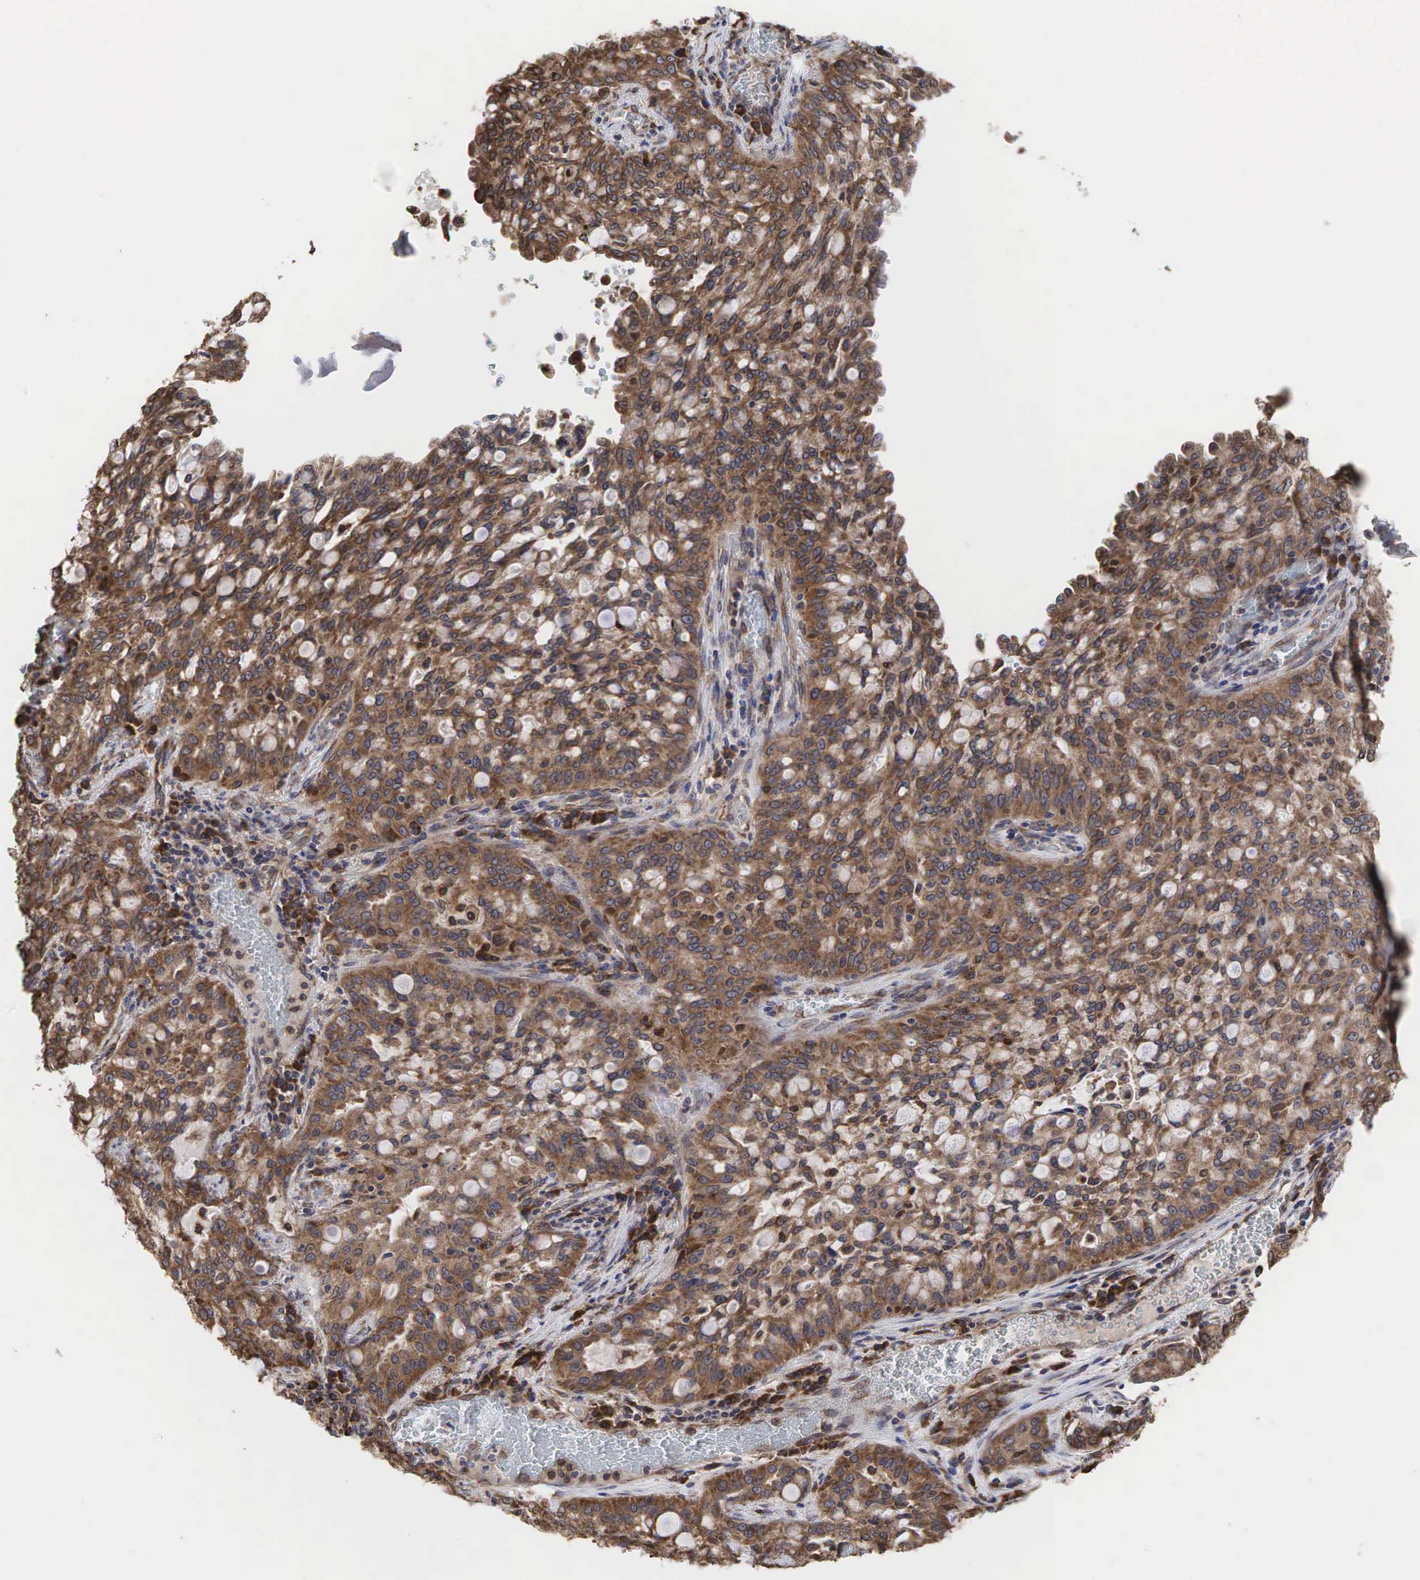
{"staining": {"intensity": "moderate", "quantity": ">75%", "location": "cytoplasmic/membranous"}, "tissue": "lung cancer", "cell_type": "Tumor cells", "image_type": "cancer", "snomed": [{"axis": "morphology", "description": "Adenocarcinoma, NOS"}, {"axis": "topography", "description": "Lung"}], "caption": "About >75% of tumor cells in adenocarcinoma (lung) demonstrate moderate cytoplasmic/membranous protein positivity as visualized by brown immunohistochemical staining.", "gene": "PABPC5", "patient": {"sex": "female", "age": 44}}